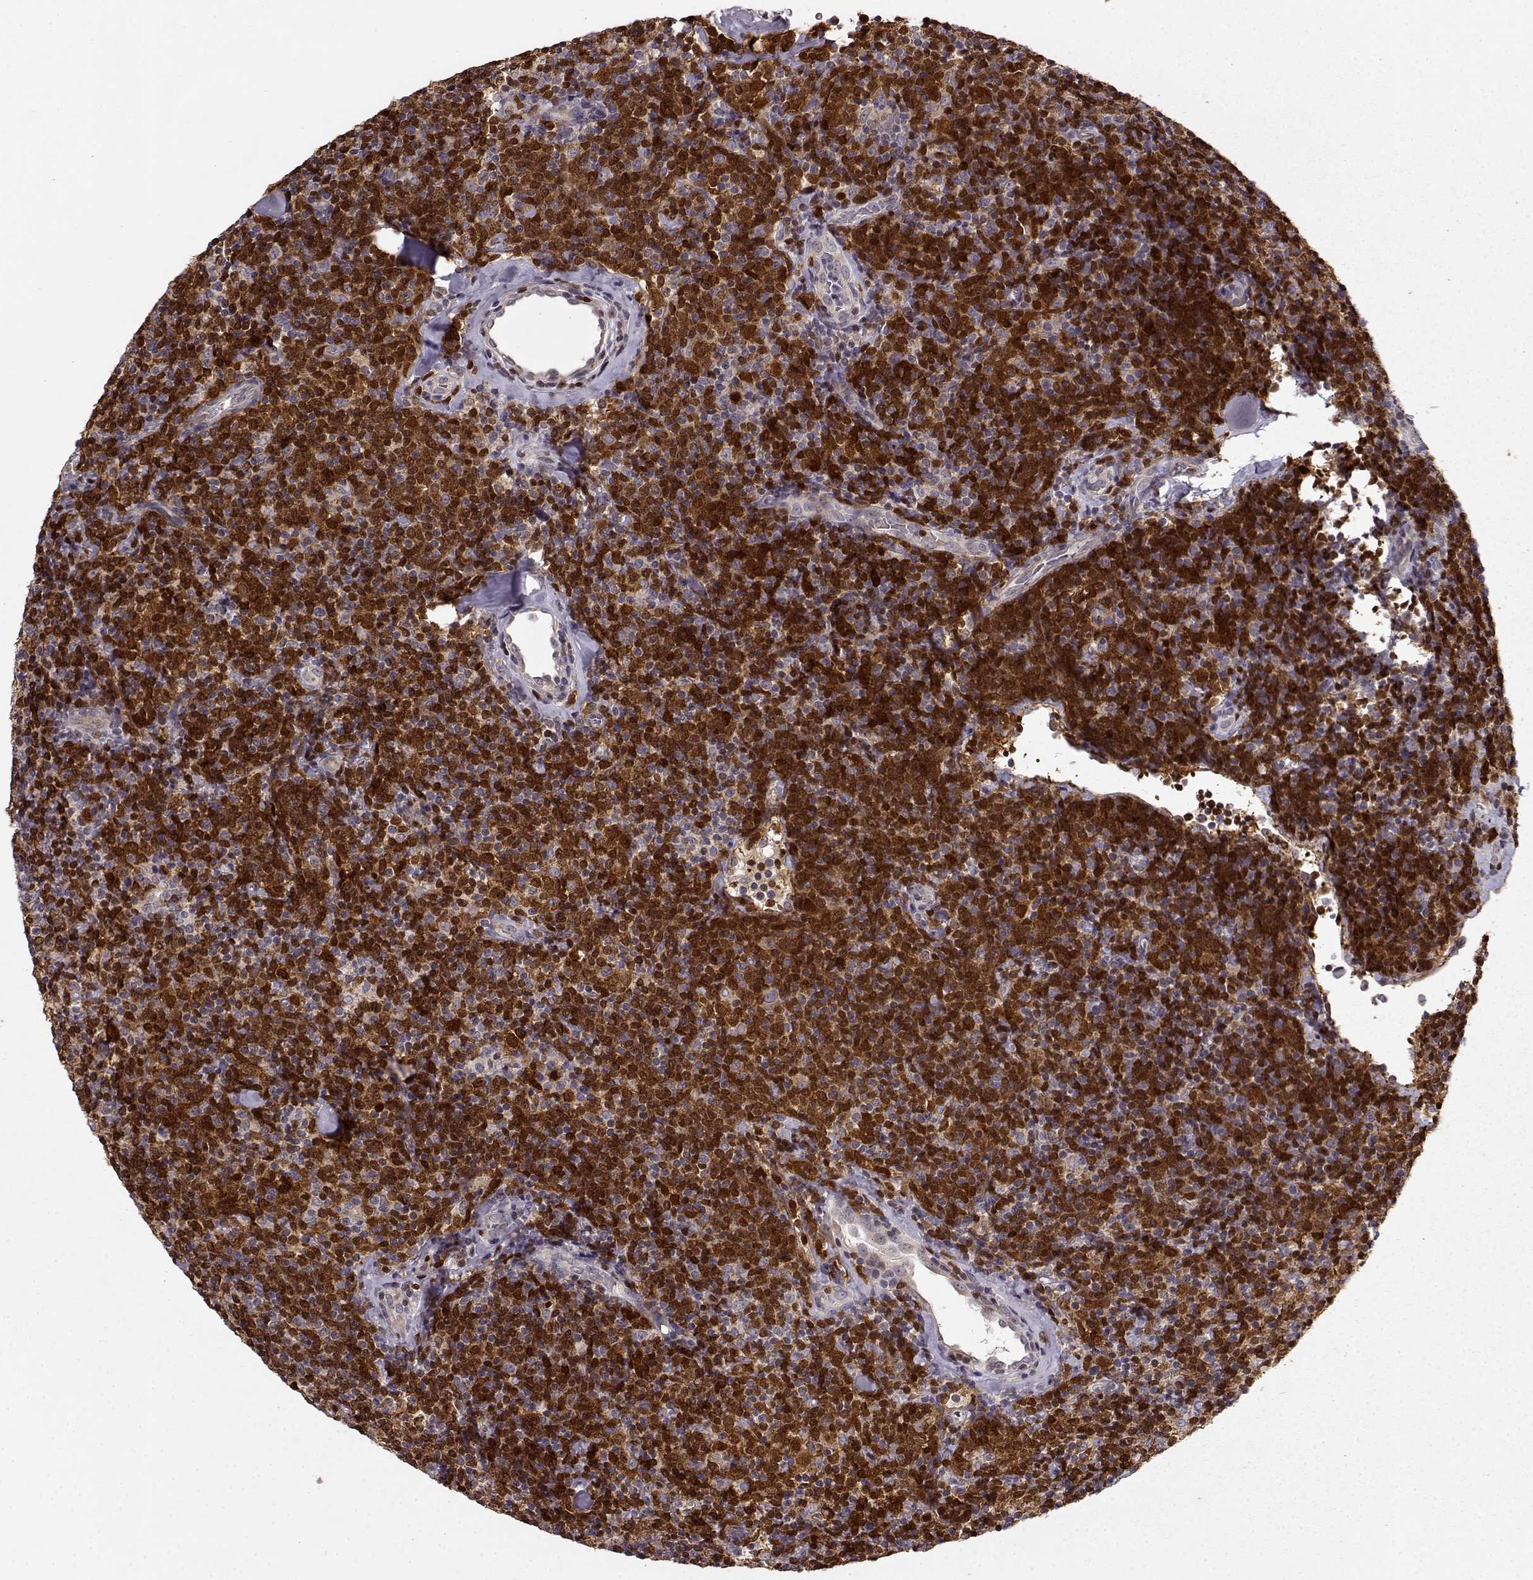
{"staining": {"intensity": "strong", "quantity": ">75%", "location": "nuclear"}, "tissue": "lymphoma", "cell_type": "Tumor cells", "image_type": "cancer", "snomed": [{"axis": "morphology", "description": "Malignant lymphoma, non-Hodgkin's type, Low grade"}, {"axis": "topography", "description": "Lymph node"}], "caption": "Malignant lymphoma, non-Hodgkin's type (low-grade) was stained to show a protein in brown. There is high levels of strong nuclear staining in about >75% of tumor cells.", "gene": "BACH2", "patient": {"sex": "female", "age": 56}}